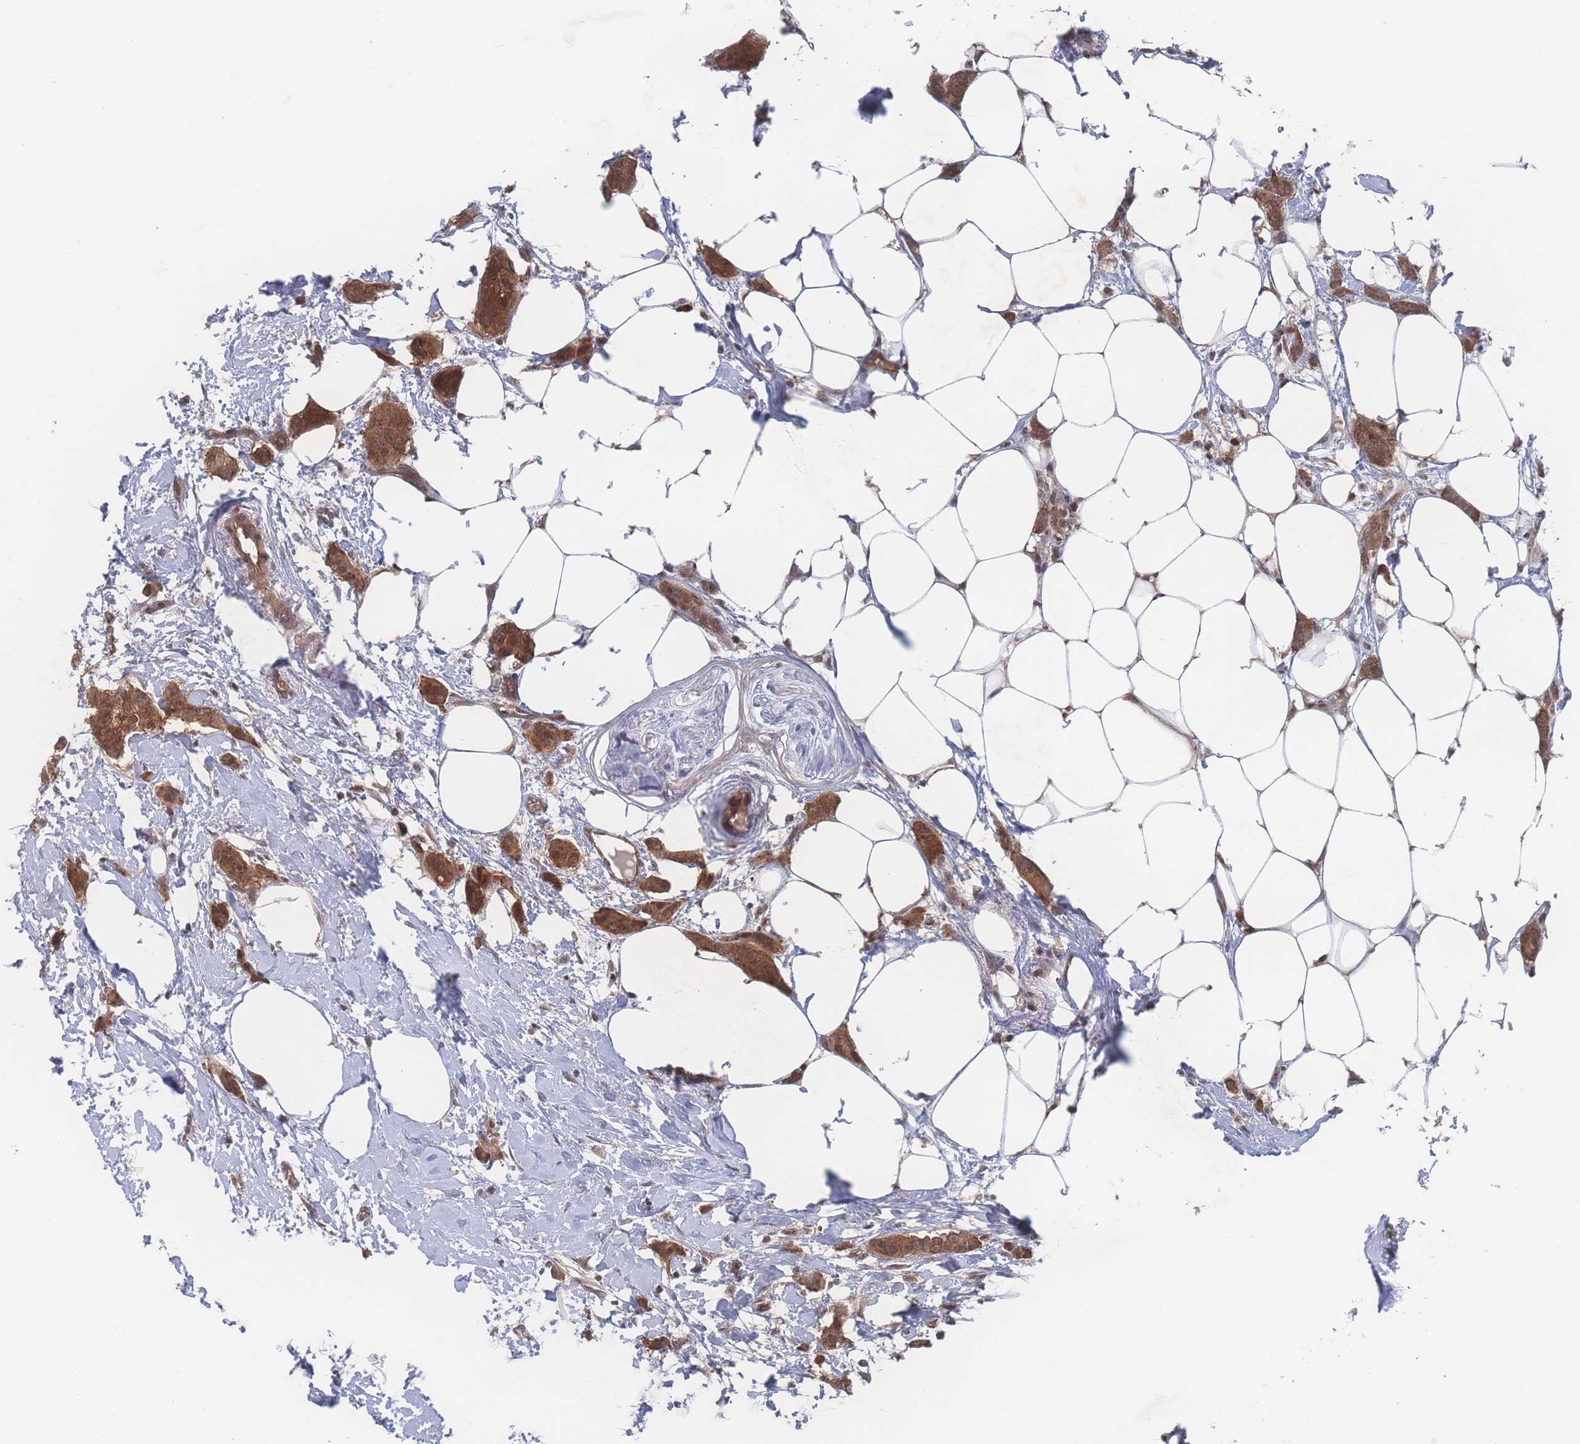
{"staining": {"intensity": "moderate", "quantity": ">75%", "location": "cytoplasmic/membranous,nuclear"}, "tissue": "breast cancer", "cell_type": "Tumor cells", "image_type": "cancer", "snomed": [{"axis": "morphology", "description": "Duct carcinoma"}, {"axis": "topography", "description": "Breast"}], "caption": "Invasive ductal carcinoma (breast) stained for a protein (brown) exhibits moderate cytoplasmic/membranous and nuclear positive staining in approximately >75% of tumor cells.", "gene": "PSMA1", "patient": {"sex": "female", "age": 72}}